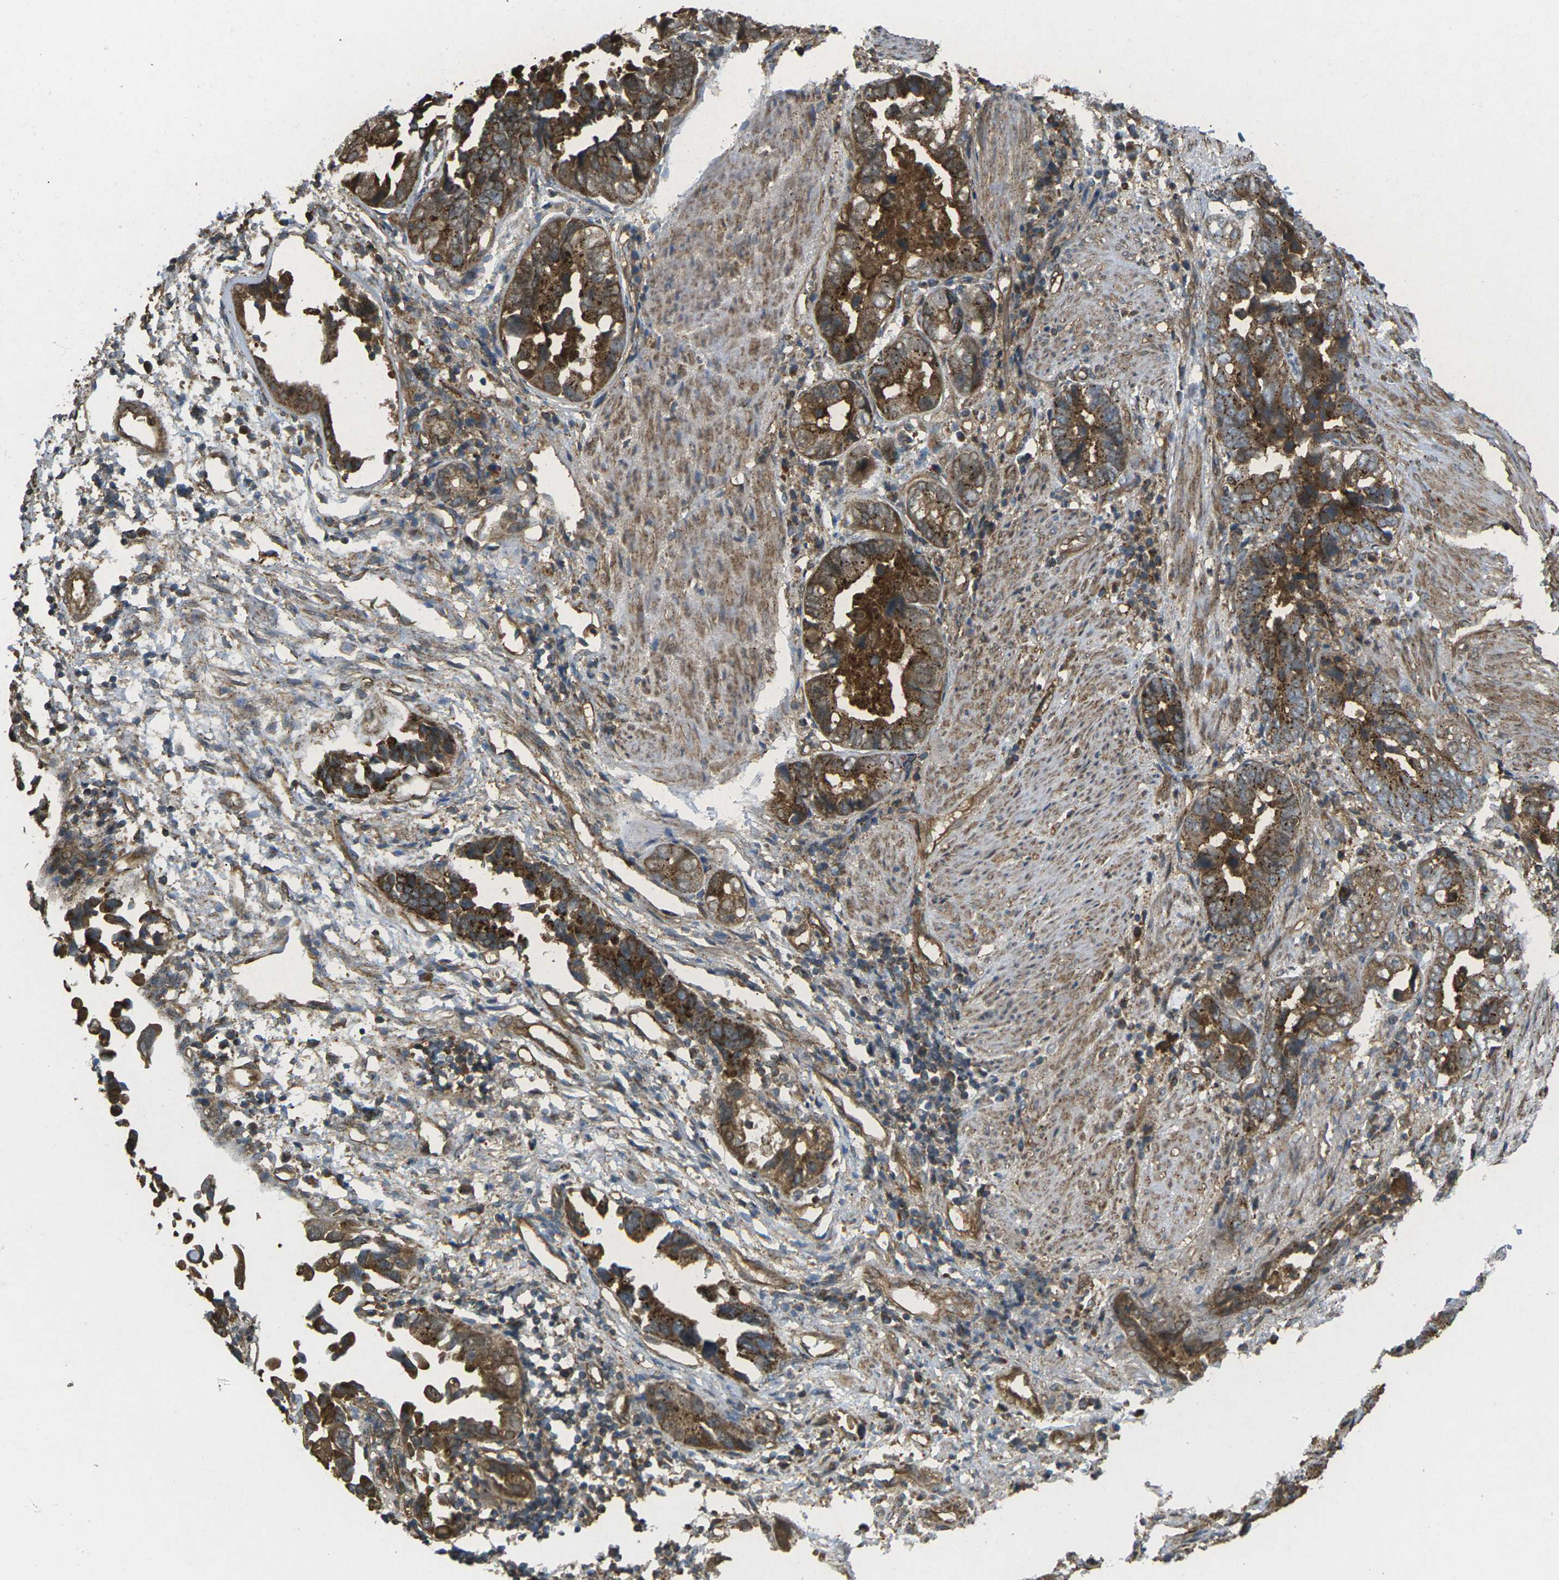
{"staining": {"intensity": "strong", "quantity": ">75%", "location": "cytoplasmic/membranous"}, "tissue": "liver cancer", "cell_type": "Tumor cells", "image_type": "cancer", "snomed": [{"axis": "morphology", "description": "Cholangiocarcinoma"}, {"axis": "topography", "description": "Liver"}], "caption": "Cholangiocarcinoma (liver) stained with DAB IHC exhibits high levels of strong cytoplasmic/membranous staining in approximately >75% of tumor cells. Nuclei are stained in blue.", "gene": "CHMP3", "patient": {"sex": "female", "age": 79}}